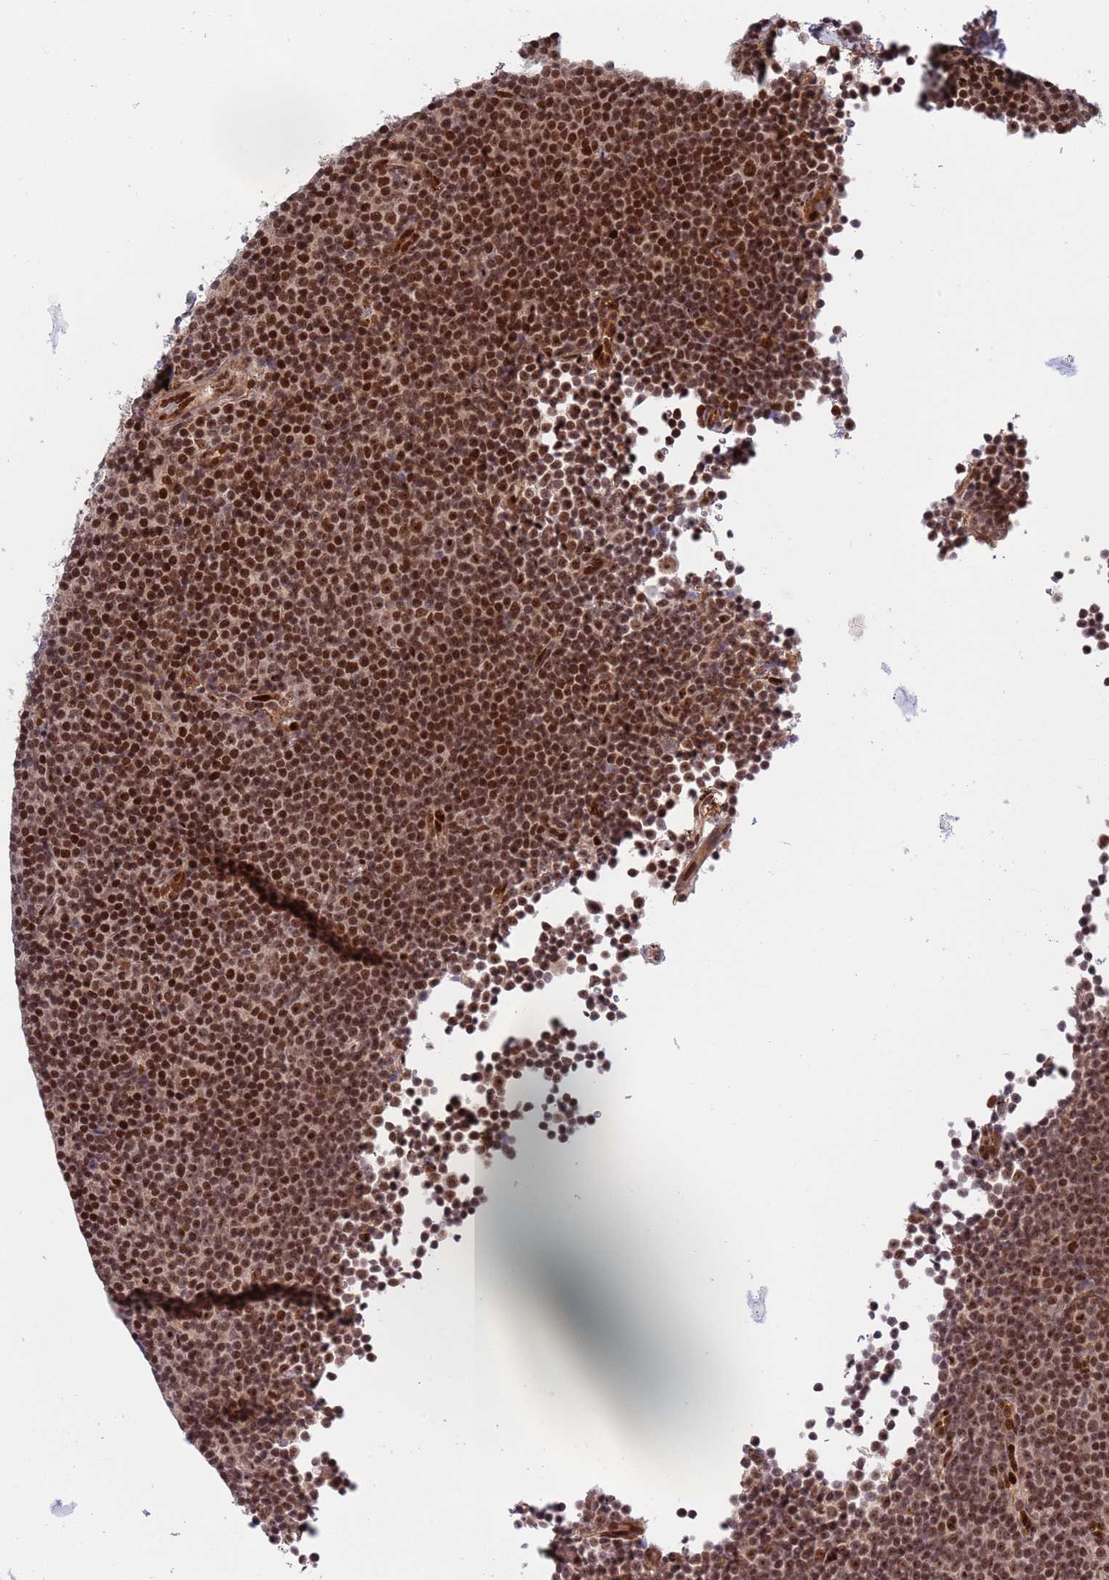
{"staining": {"intensity": "strong", "quantity": "25%-75%", "location": "nuclear"}, "tissue": "lymphoma", "cell_type": "Tumor cells", "image_type": "cancer", "snomed": [{"axis": "morphology", "description": "Malignant lymphoma, non-Hodgkin's type, Low grade"}, {"axis": "topography", "description": "Lymph node"}], "caption": "Tumor cells exhibit high levels of strong nuclear positivity in approximately 25%-75% of cells in low-grade malignant lymphoma, non-Hodgkin's type.", "gene": "TBX10", "patient": {"sex": "female", "age": 67}}